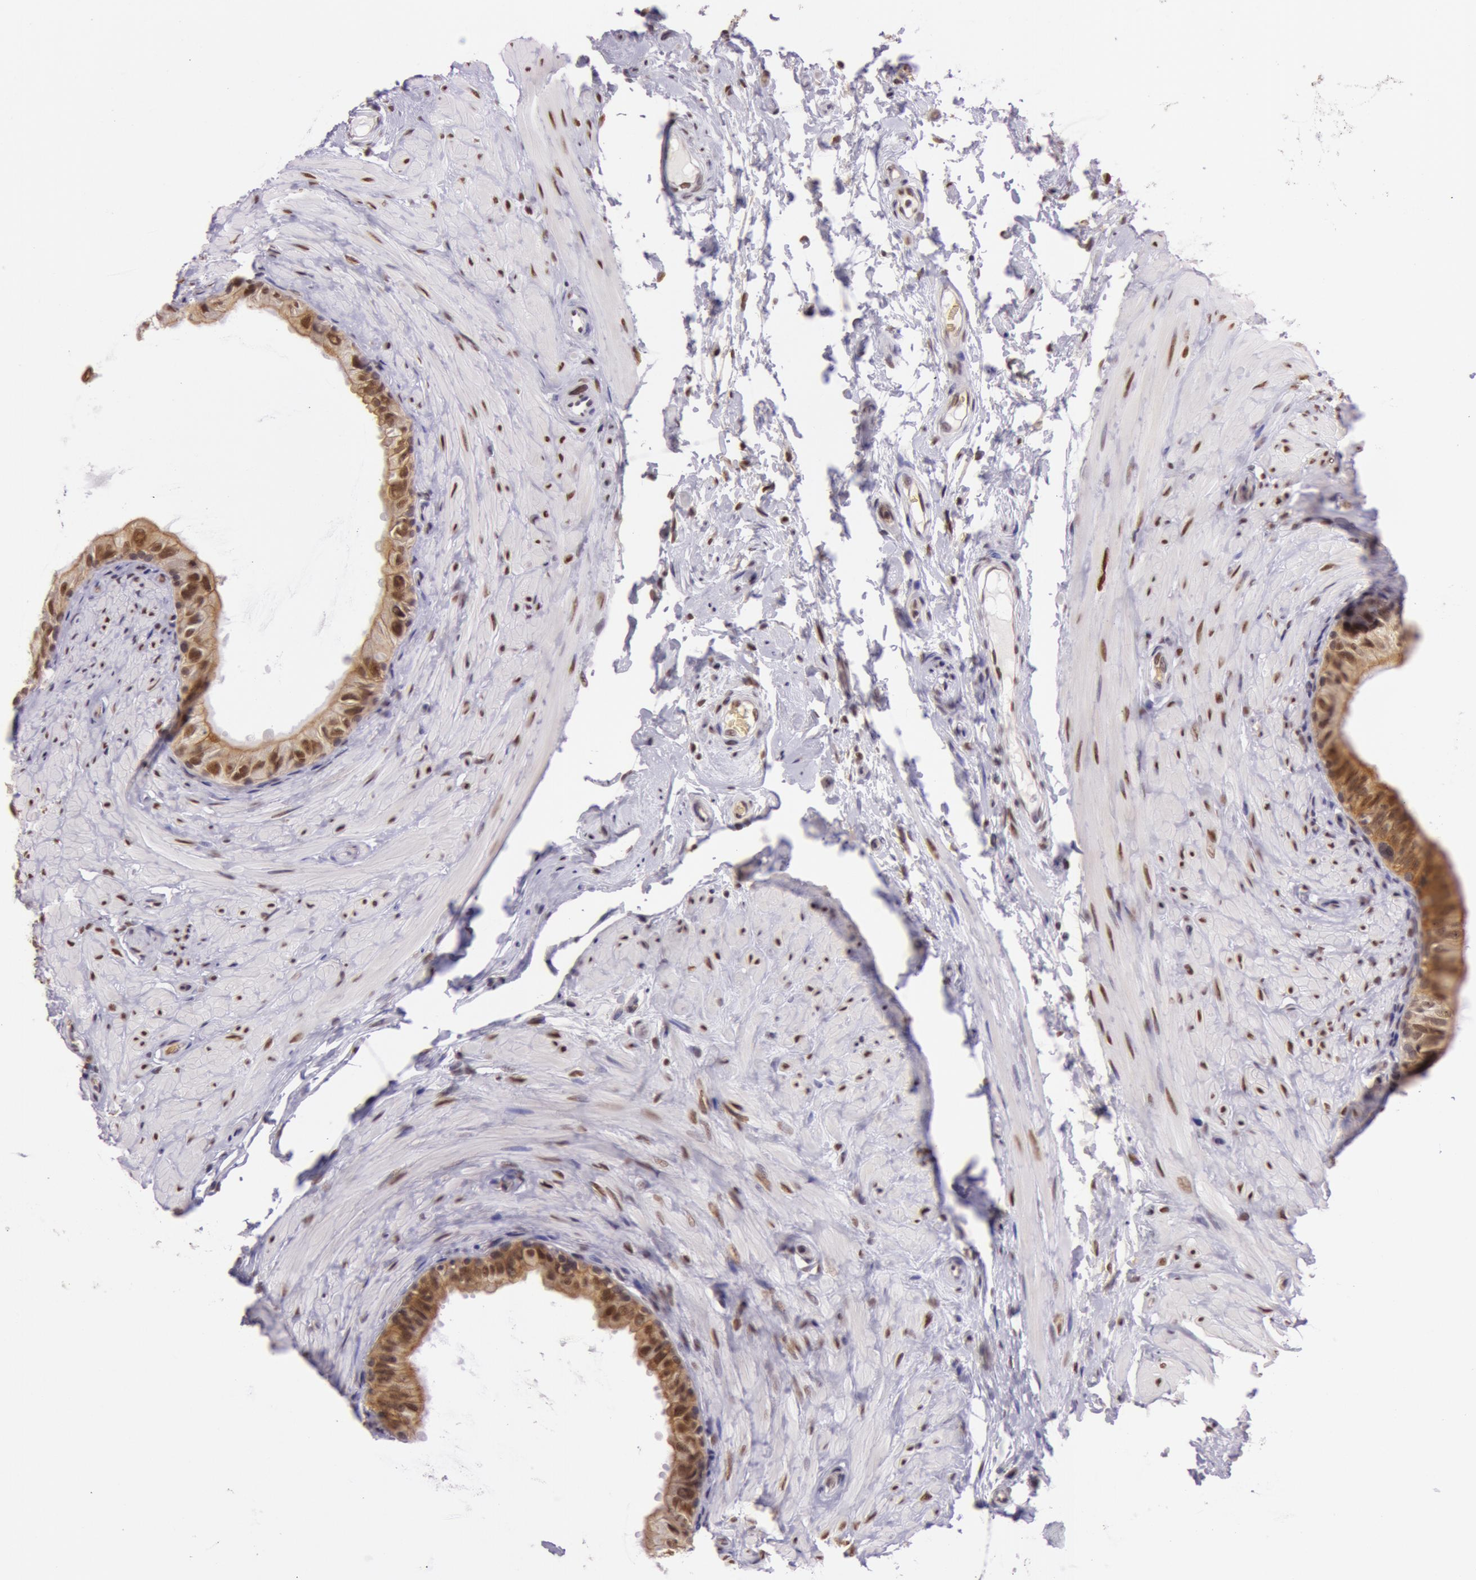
{"staining": {"intensity": "strong", "quantity": ">75%", "location": "nuclear"}, "tissue": "epididymis", "cell_type": "Glandular cells", "image_type": "normal", "snomed": [{"axis": "morphology", "description": "Normal tissue, NOS"}, {"axis": "topography", "description": "Epididymis"}], "caption": "A high amount of strong nuclear expression is identified in about >75% of glandular cells in benign epididymis.", "gene": "NBN", "patient": {"sex": "male", "age": 68}}